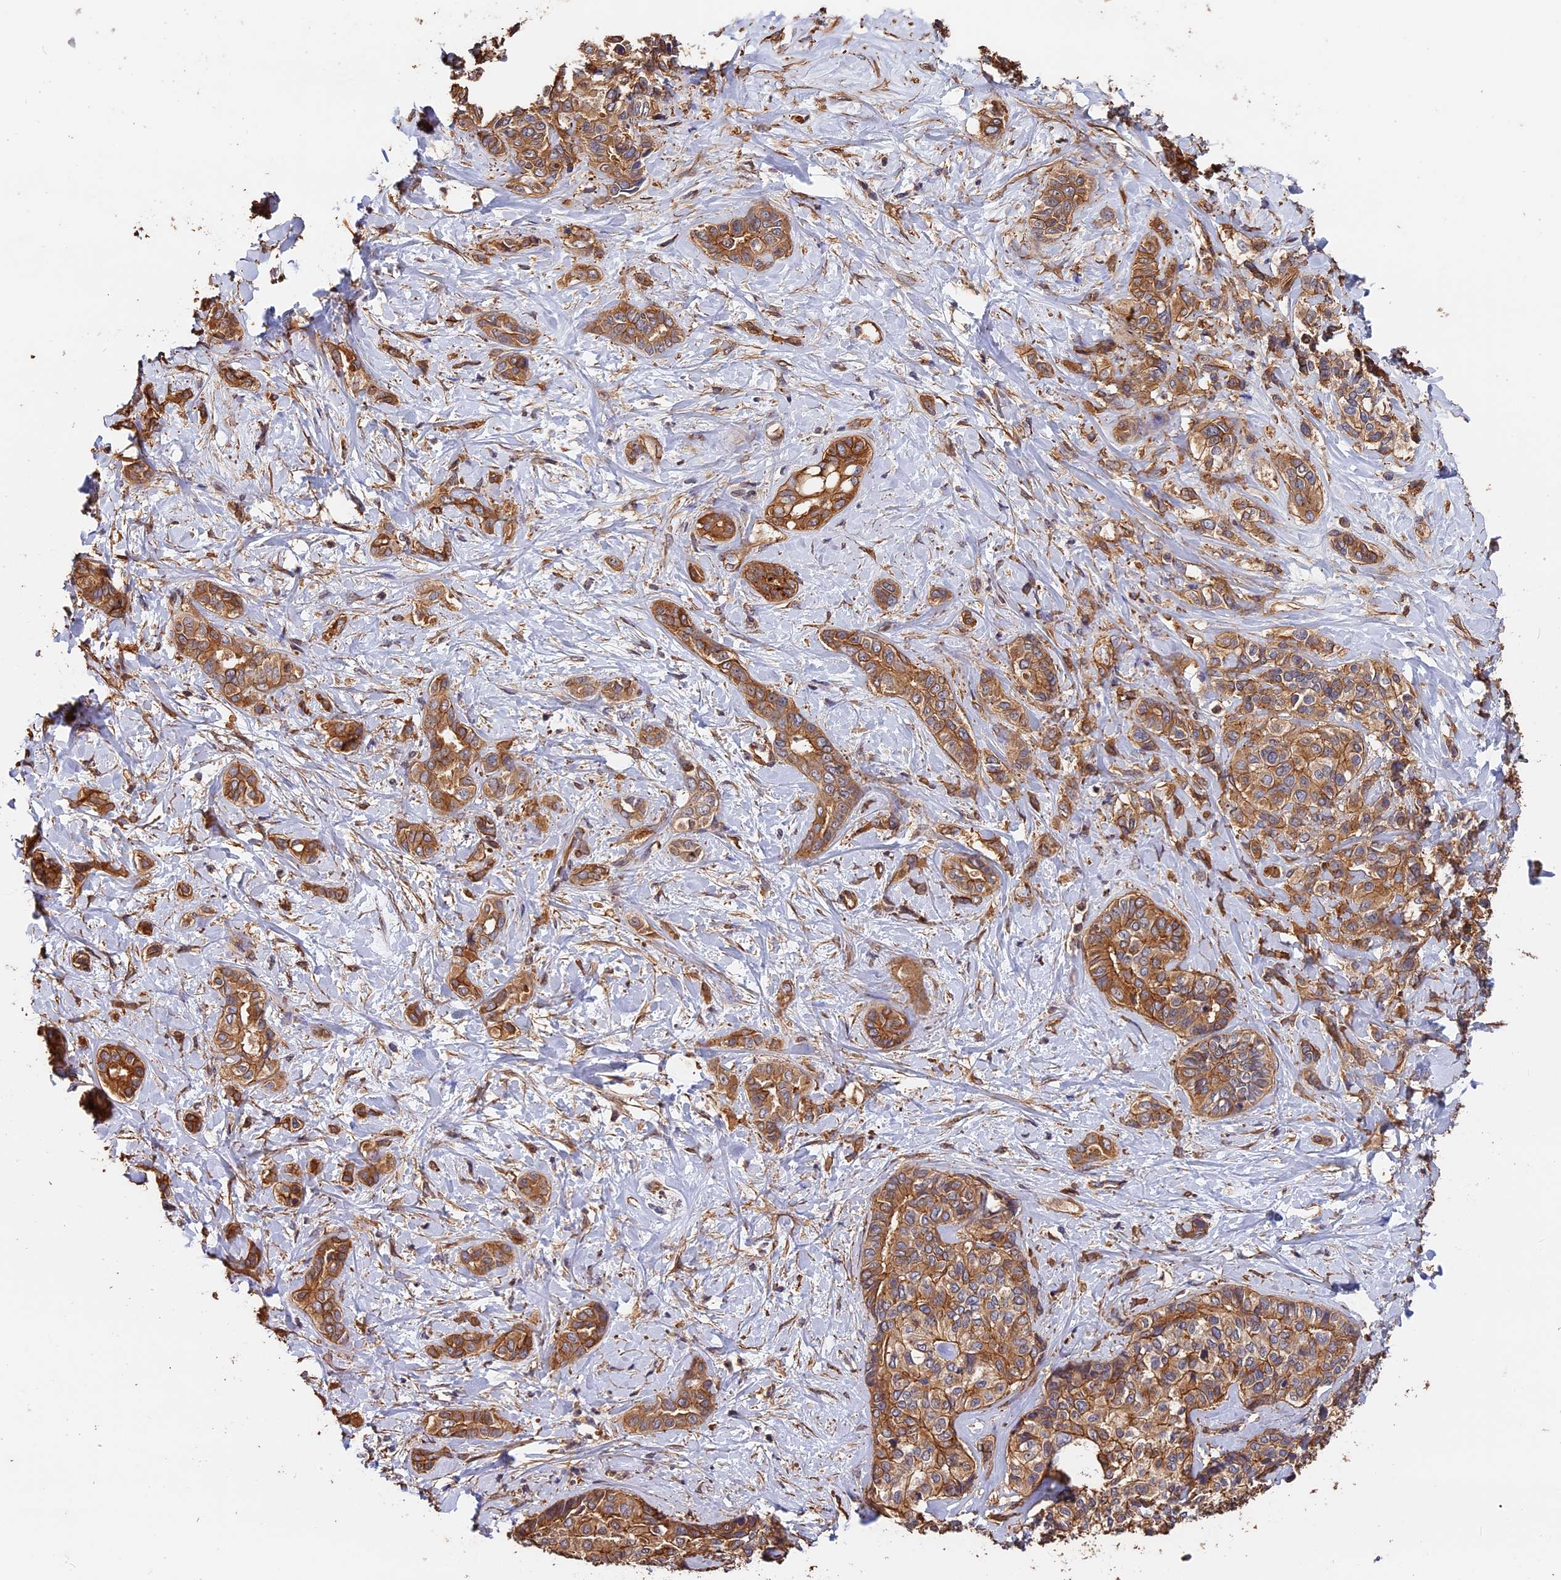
{"staining": {"intensity": "moderate", "quantity": ">75%", "location": "cytoplasmic/membranous"}, "tissue": "liver cancer", "cell_type": "Tumor cells", "image_type": "cancer", "snomed": [{"axis": "morphology", "description": "Cholangiocarcinoma"}, {"axis": "topography", "description": "Liver"}], "caption": "Liver cholangiocarcinoma stained with DAB IHC displays medium levels of moderate cytoplasmic/membranous staining in about >75% of tumor cells. (Stains: DAB in brown, nuclei in blue, Microscopy: brightfield microscopy at high magnification).", "gene": "MMP15", "patient": {"sex": "female", "age": 77}}